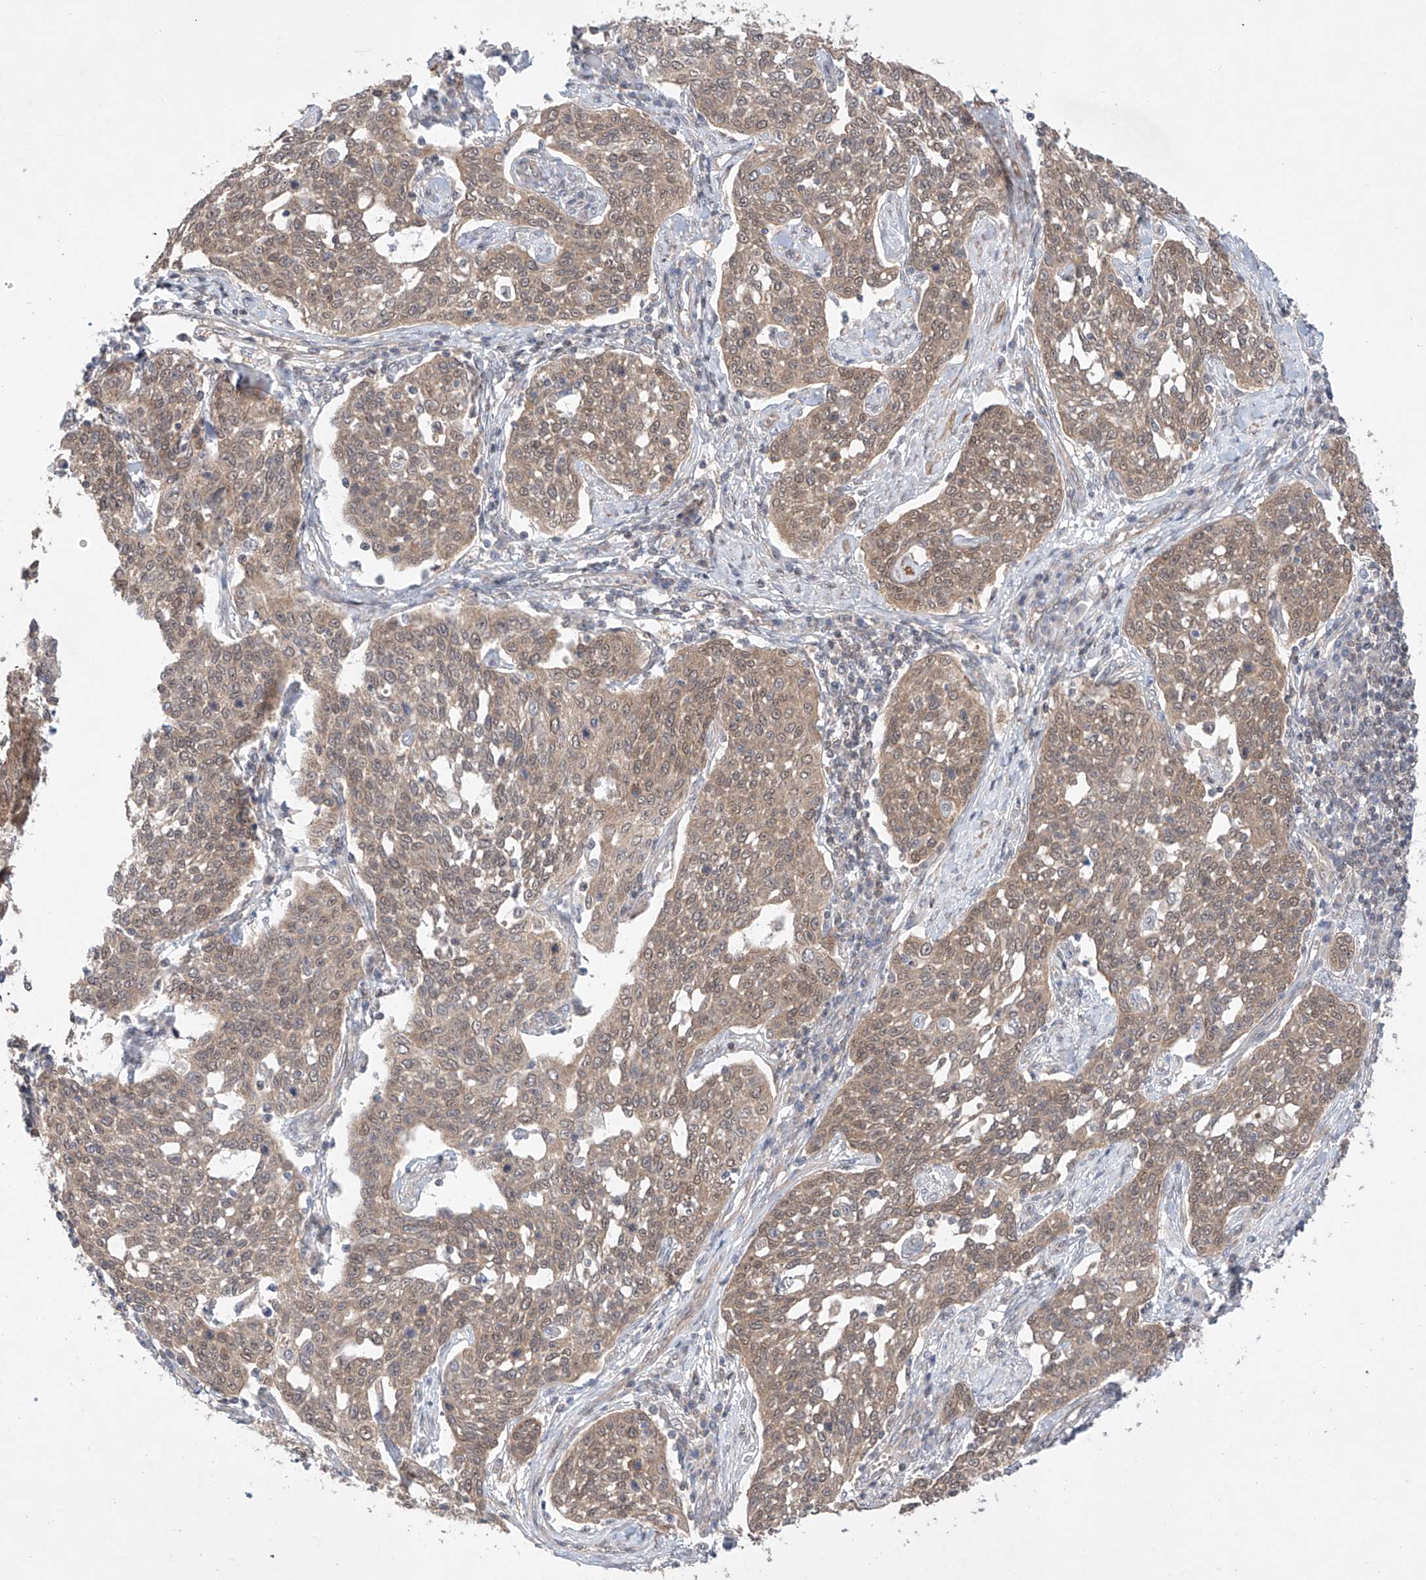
{"staining": {"intensity": "weak", "quantity": ">75%", "location": "cytoplasmic/membranous"}, "tissue": "cervical cancer", "cell_type": "Tumor cells", "image_type": "cancer", "snomed": [{"axis": "morphology", "description": "Squamous cell carcinoma, NOS"}, {"axis": "topography", "description": "Cervix"}], "caption": "Immunohistochemistry (IHC) of human cervical cancer (squamous cell carcinoma) demonstrates low levels of weak cytoplasmic/membranous positivity in about >75% of tumor cells.", "gene": "TSR2", "patient": {"sex": "female", "age": 34}}